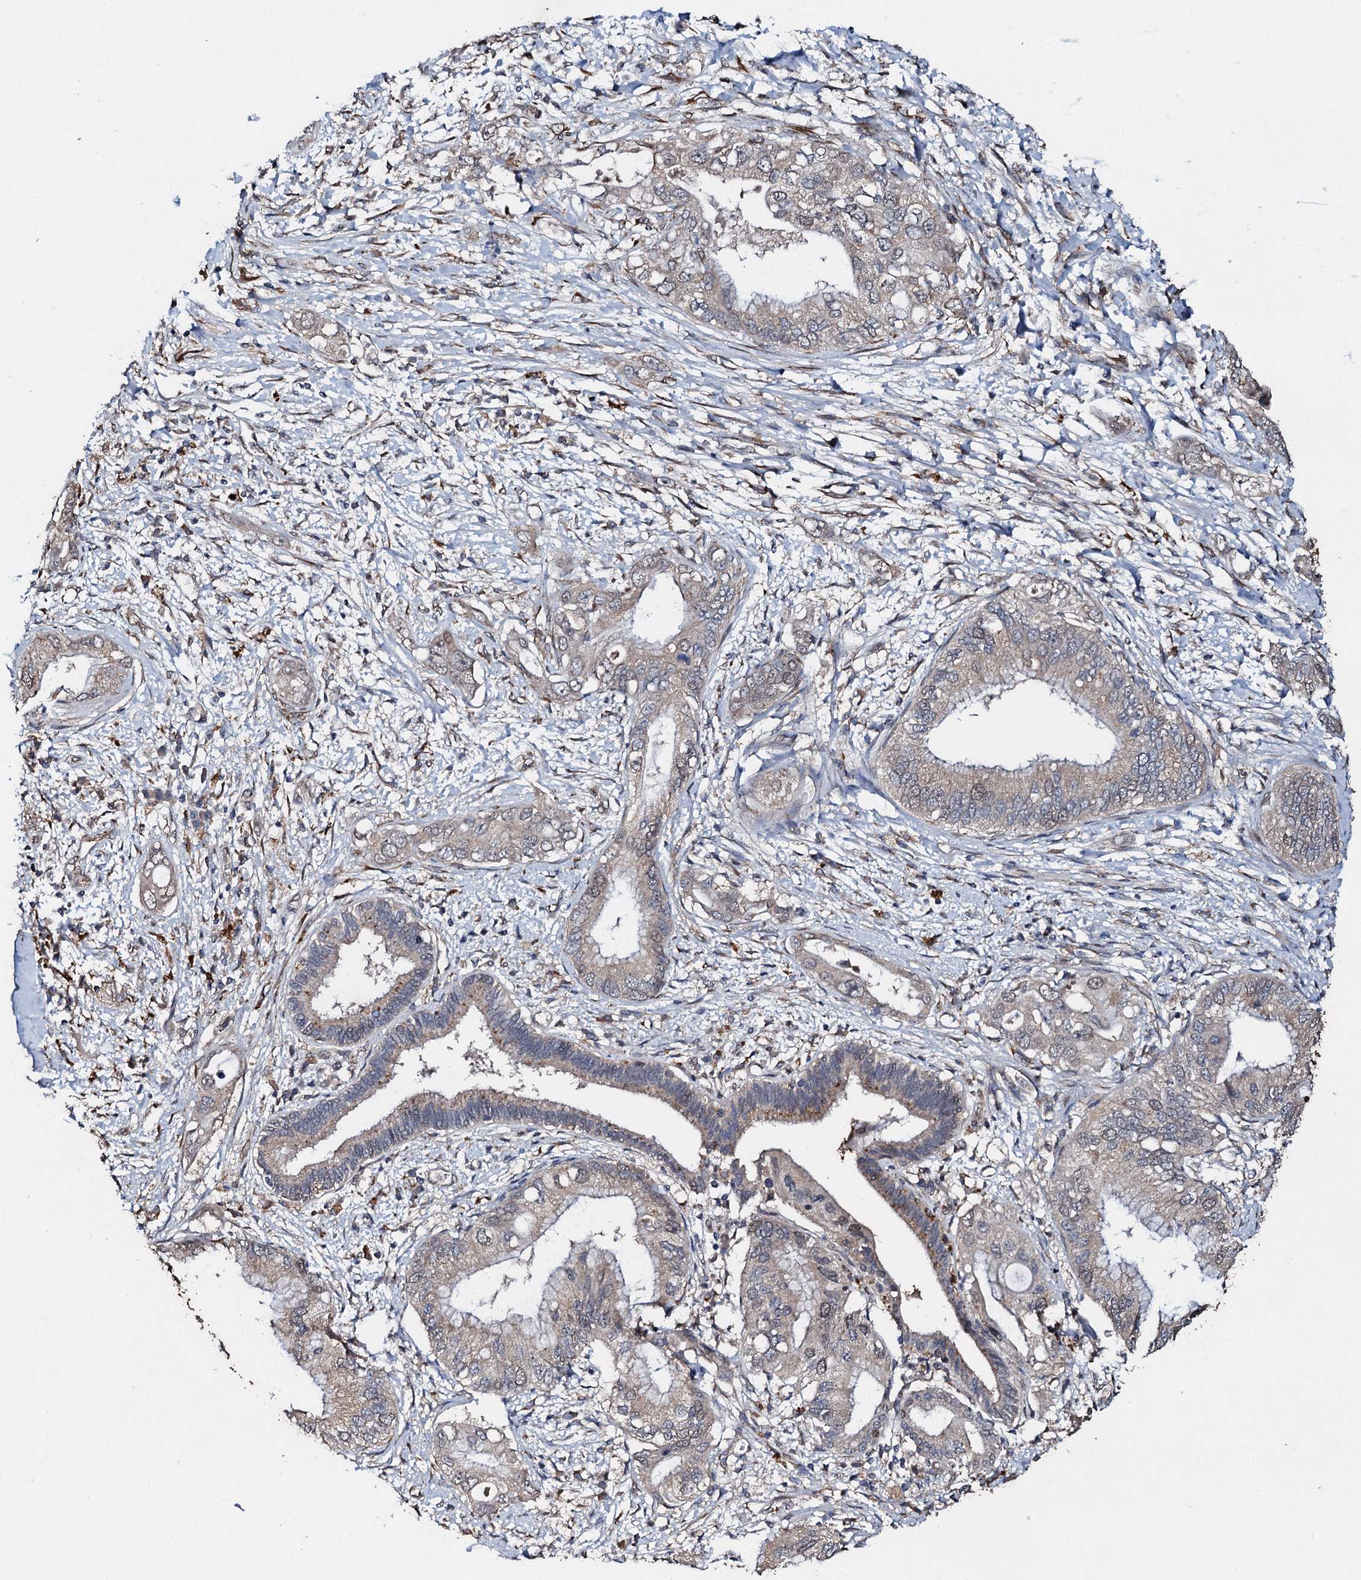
{"staining": {"intensity": "weak", "quantity": "<25%", "location": "cytoplasmic/membranous"}, "tissue": "pancreatic cancer", "cell_type": "Tumor cells", "image_type": "cancer", "snomed": [{"axis": "morphology", "description": "Inflammation, NOS"}, {"axis": "morphology", "description": "Adenocarcinoma, NOS"}, {"axis": "topography", "description": "Pancreas"}], "caption": "There is no significant expression in tumor cells of adenocarcinoma (pancreatic).", "gene": "ADAMTS10", "patient": {"sex": "female", "age": 56}}